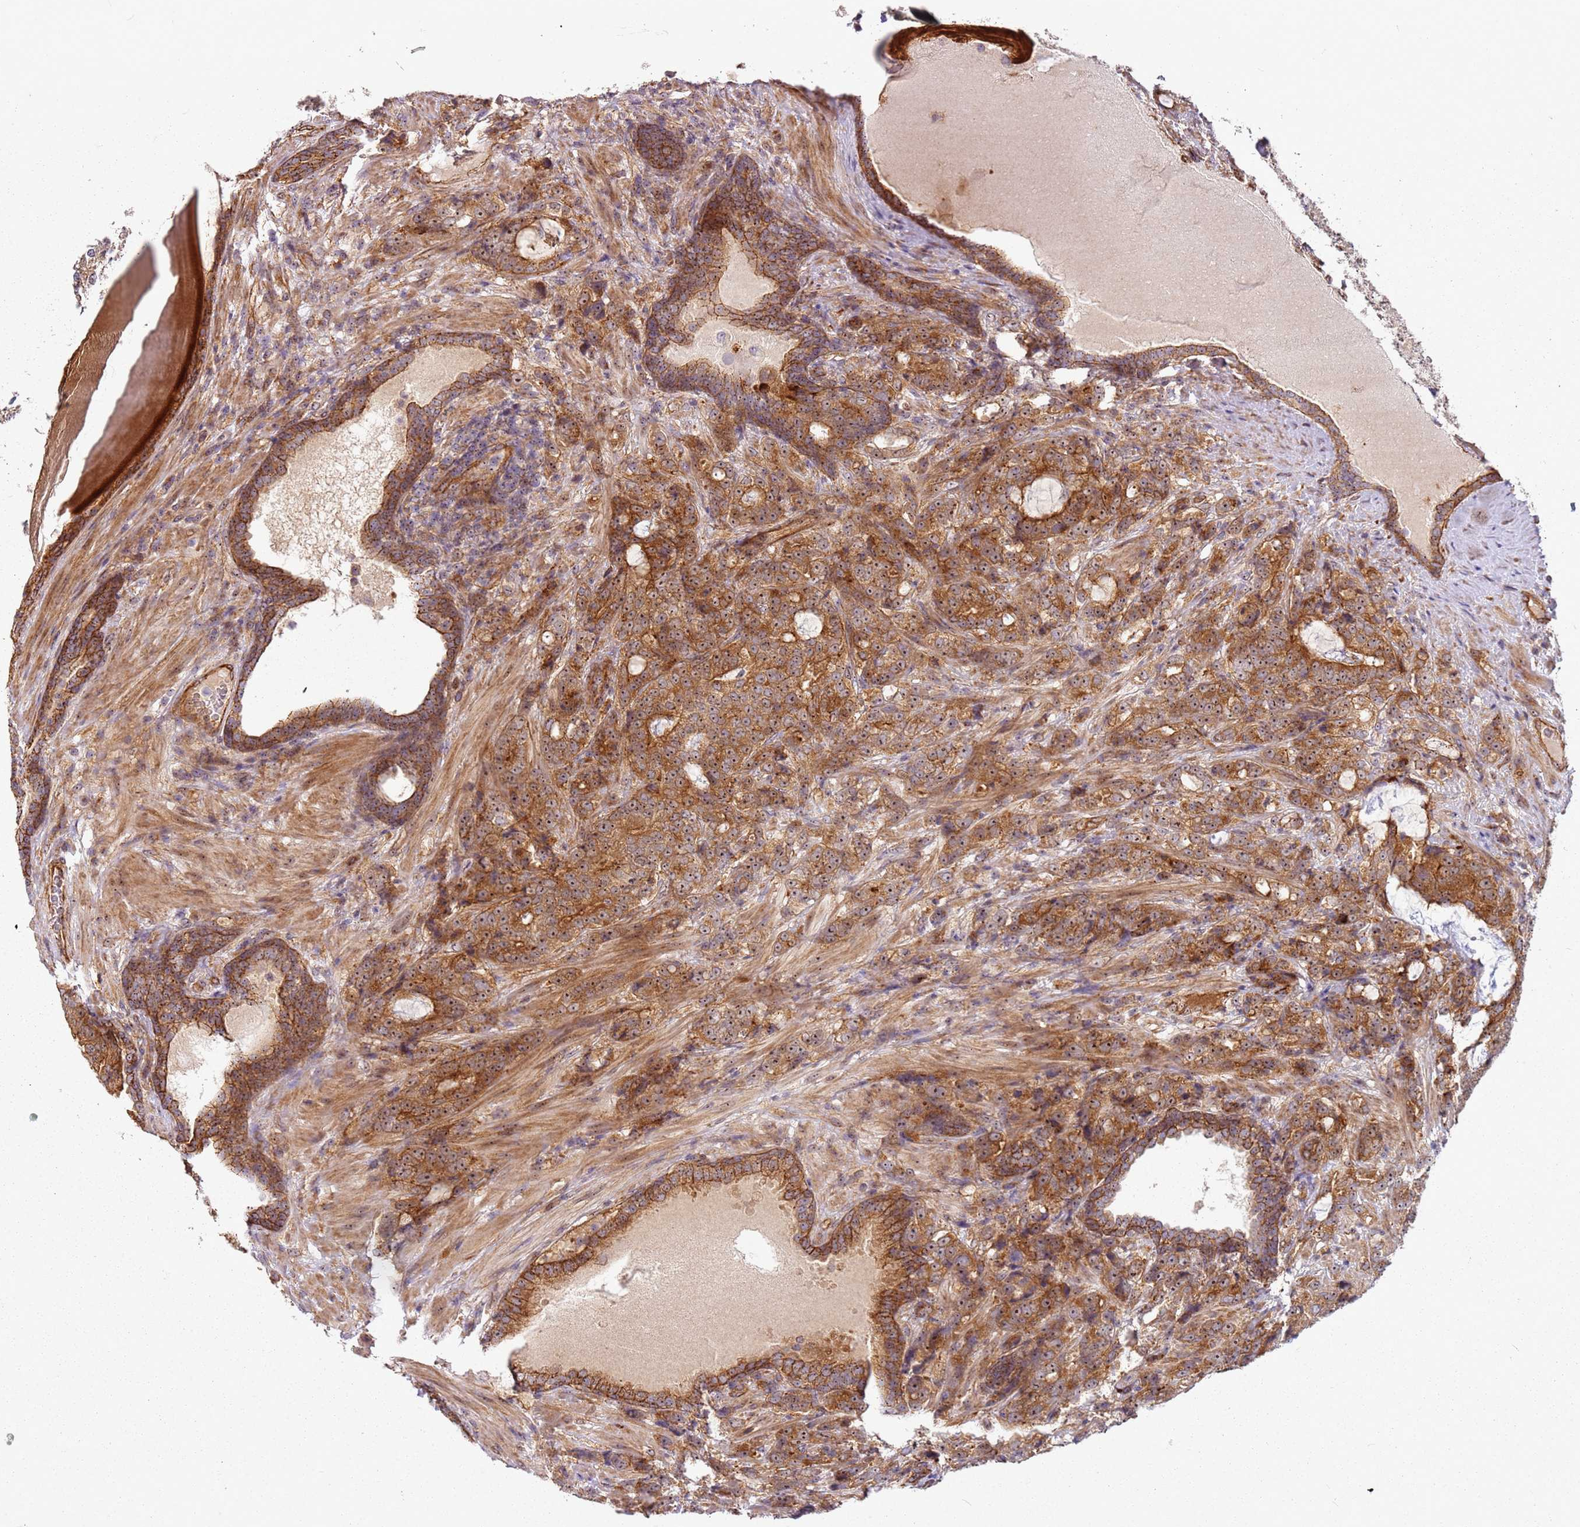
{"staining": {"intensity": "moderate", "quantity": ">75%", "location": "cytoplasmic/membranous"}, "tissue": "prostate cancer", "cell_type": "Tumor cells", "image_type": "cancer", "snomed": [{"axis": "morphology", "description": "Adenocarcinoma, High grade"}, {"axis": "topography", "description": "Prostate"}], "caption": "Protein staining exhibits moderate cytoplasmic/membranous positivity in about >75% of tumor cells in prostate cancer (adenocarcinoma (high-grade)).", "gene": "C2CD4B", "patient": {"sex": "male", "age": 67}}